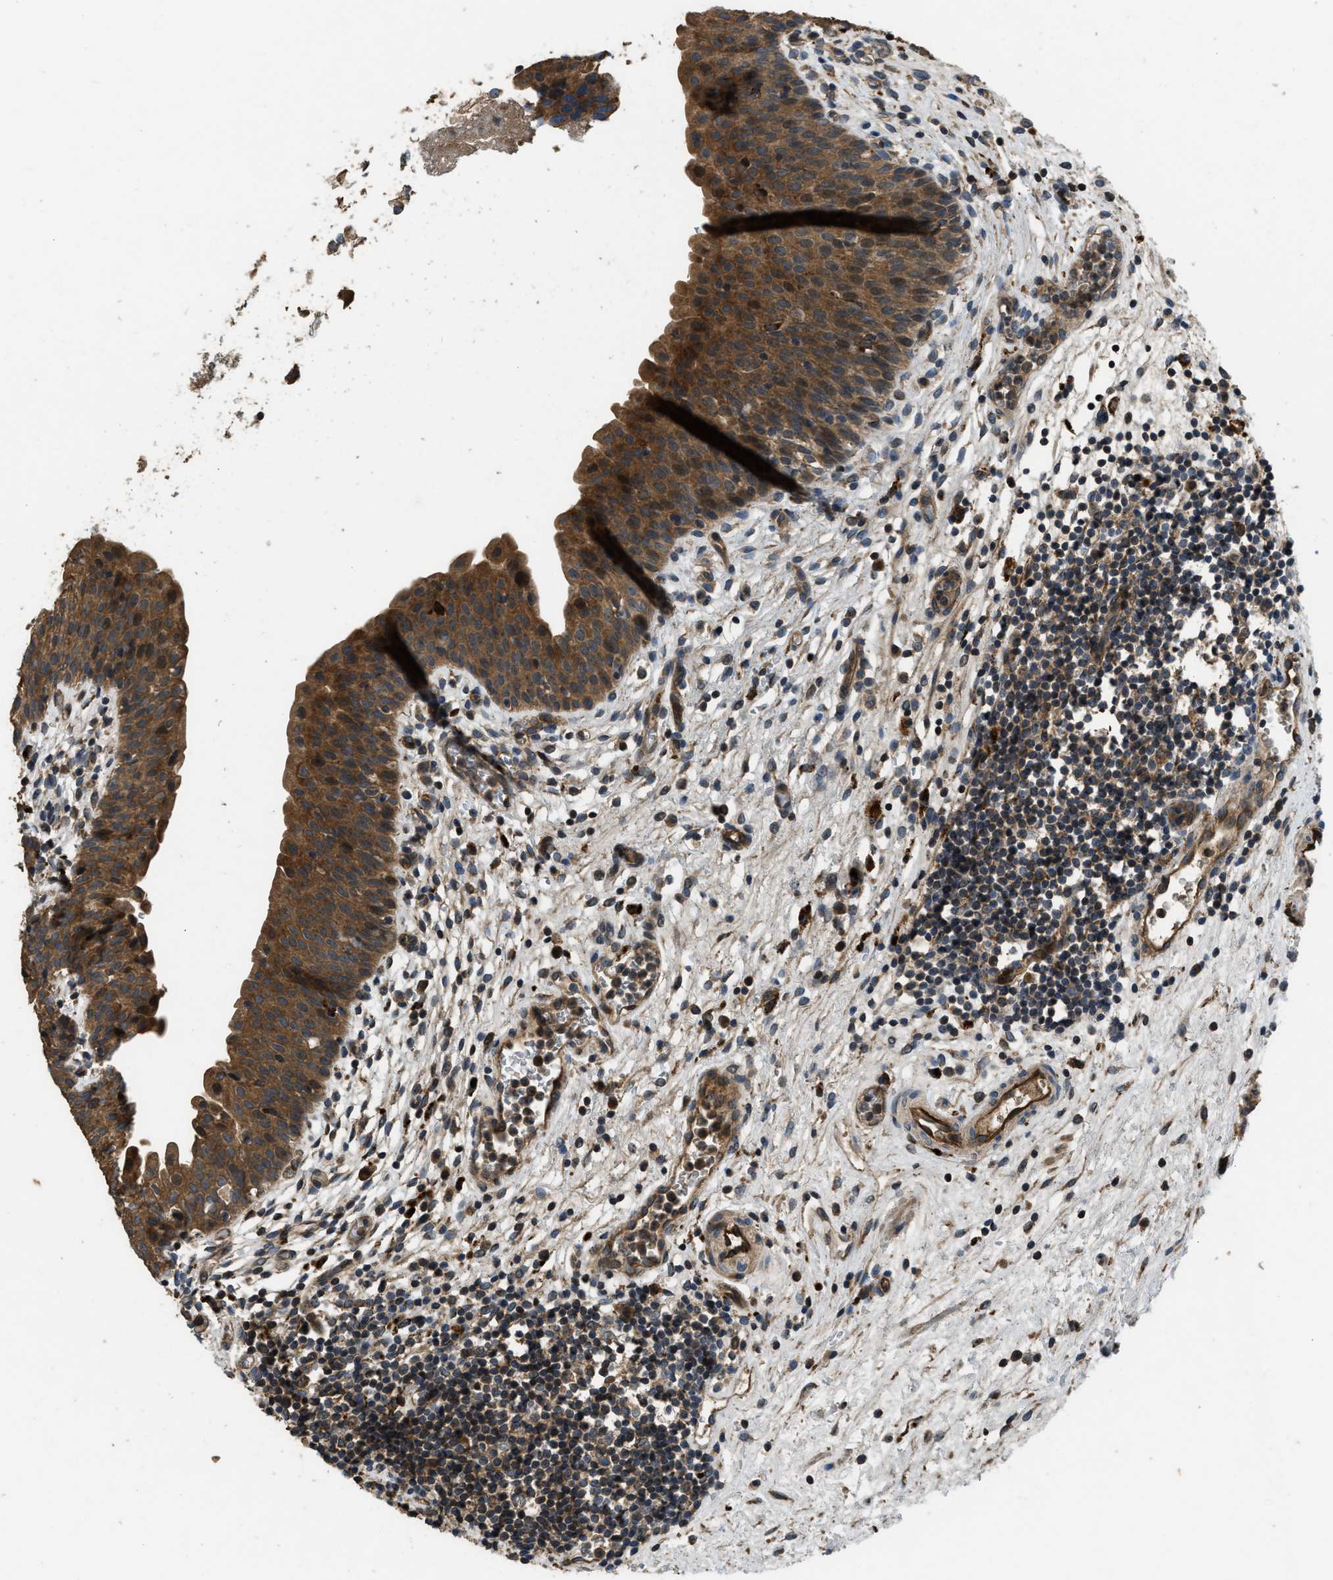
{"staining": {"intensity": "strong", "quantity": ">75%", "location": "cytoplasmic/membranous"}, "tissue": "urinary bladder", "cell_type": "Urothelial cells", "image_type": "normal", "snomed": [{"axis": "morphology", "description": "Normal tissue, NOS"}, {"axis": "topography", "description": "Urinary bladder"}], "caption": "Protein staining of benign urinary bladder shows strong cytoplasmic/membranous staining in approximately >75% of urothelial cells.", "gene": "GGH", "patient": {"sex": "male", "age": 37}}